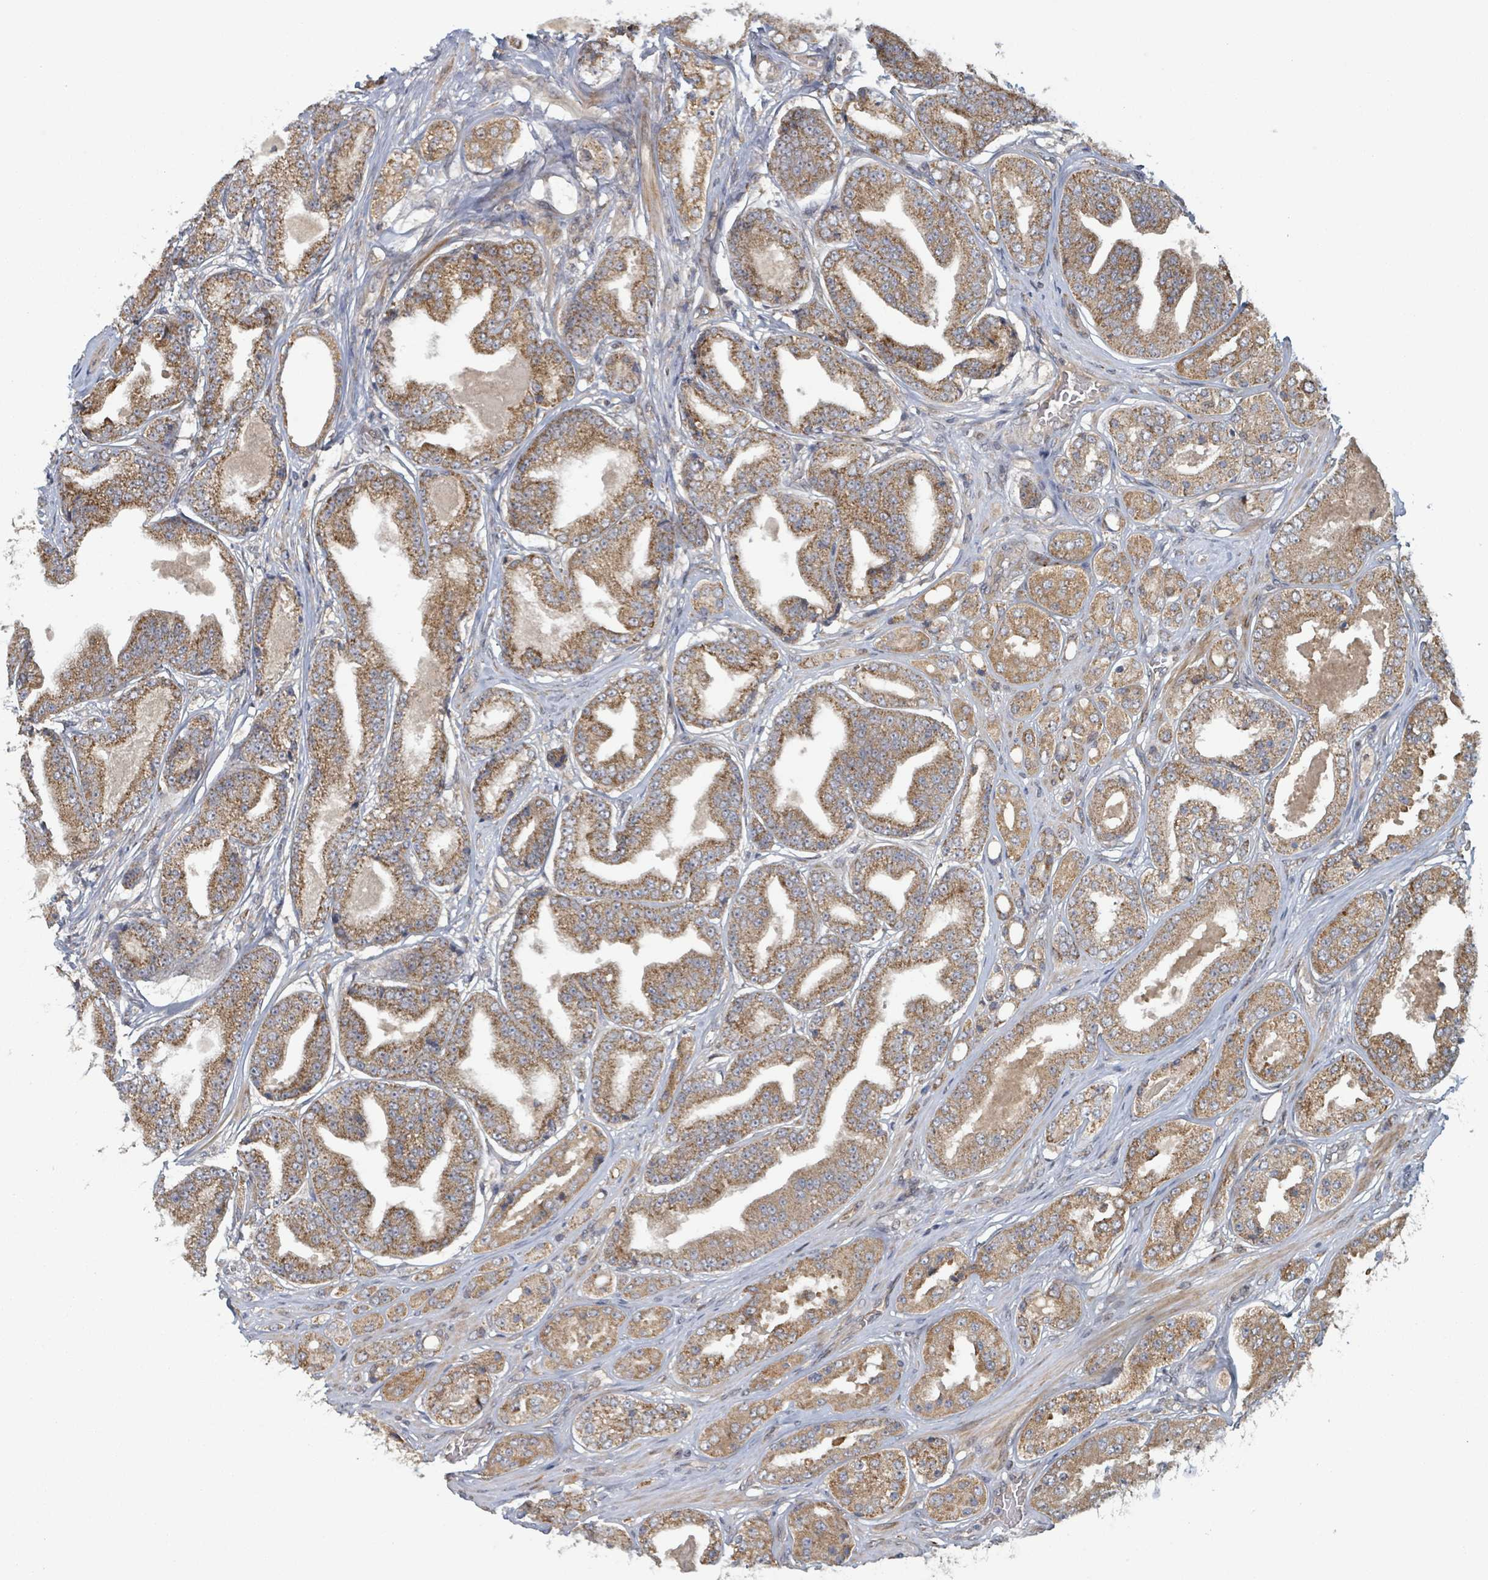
{"staining": {"intensity": "moderate", "quantity": ">75%", "location": "cytoplasmic/membranous"}, "tissue": "prostate cancer", "cell_type": "Tumor cells", "image_type": "cancer", "snomed": [{"axis": "morphology", "description": "Adenocarcinoma, High grade"}, {"axis": "topography", "description": "Prostate"}], "caption": "A high-resolution micrograph shows immunohistochemistry staining of prostate cancer (high-grade adenocarcinoma), which shows moderate cytoplasmic/membranous staining in approximately >75% of tumor cells. The protein of interest is stained brown, and the nuclei are stained in blue (DAB IHC with brightfield microscopy, high magnification).", "gene": "HIVEP1", "patient": {"sex": "male", "age": 63}}